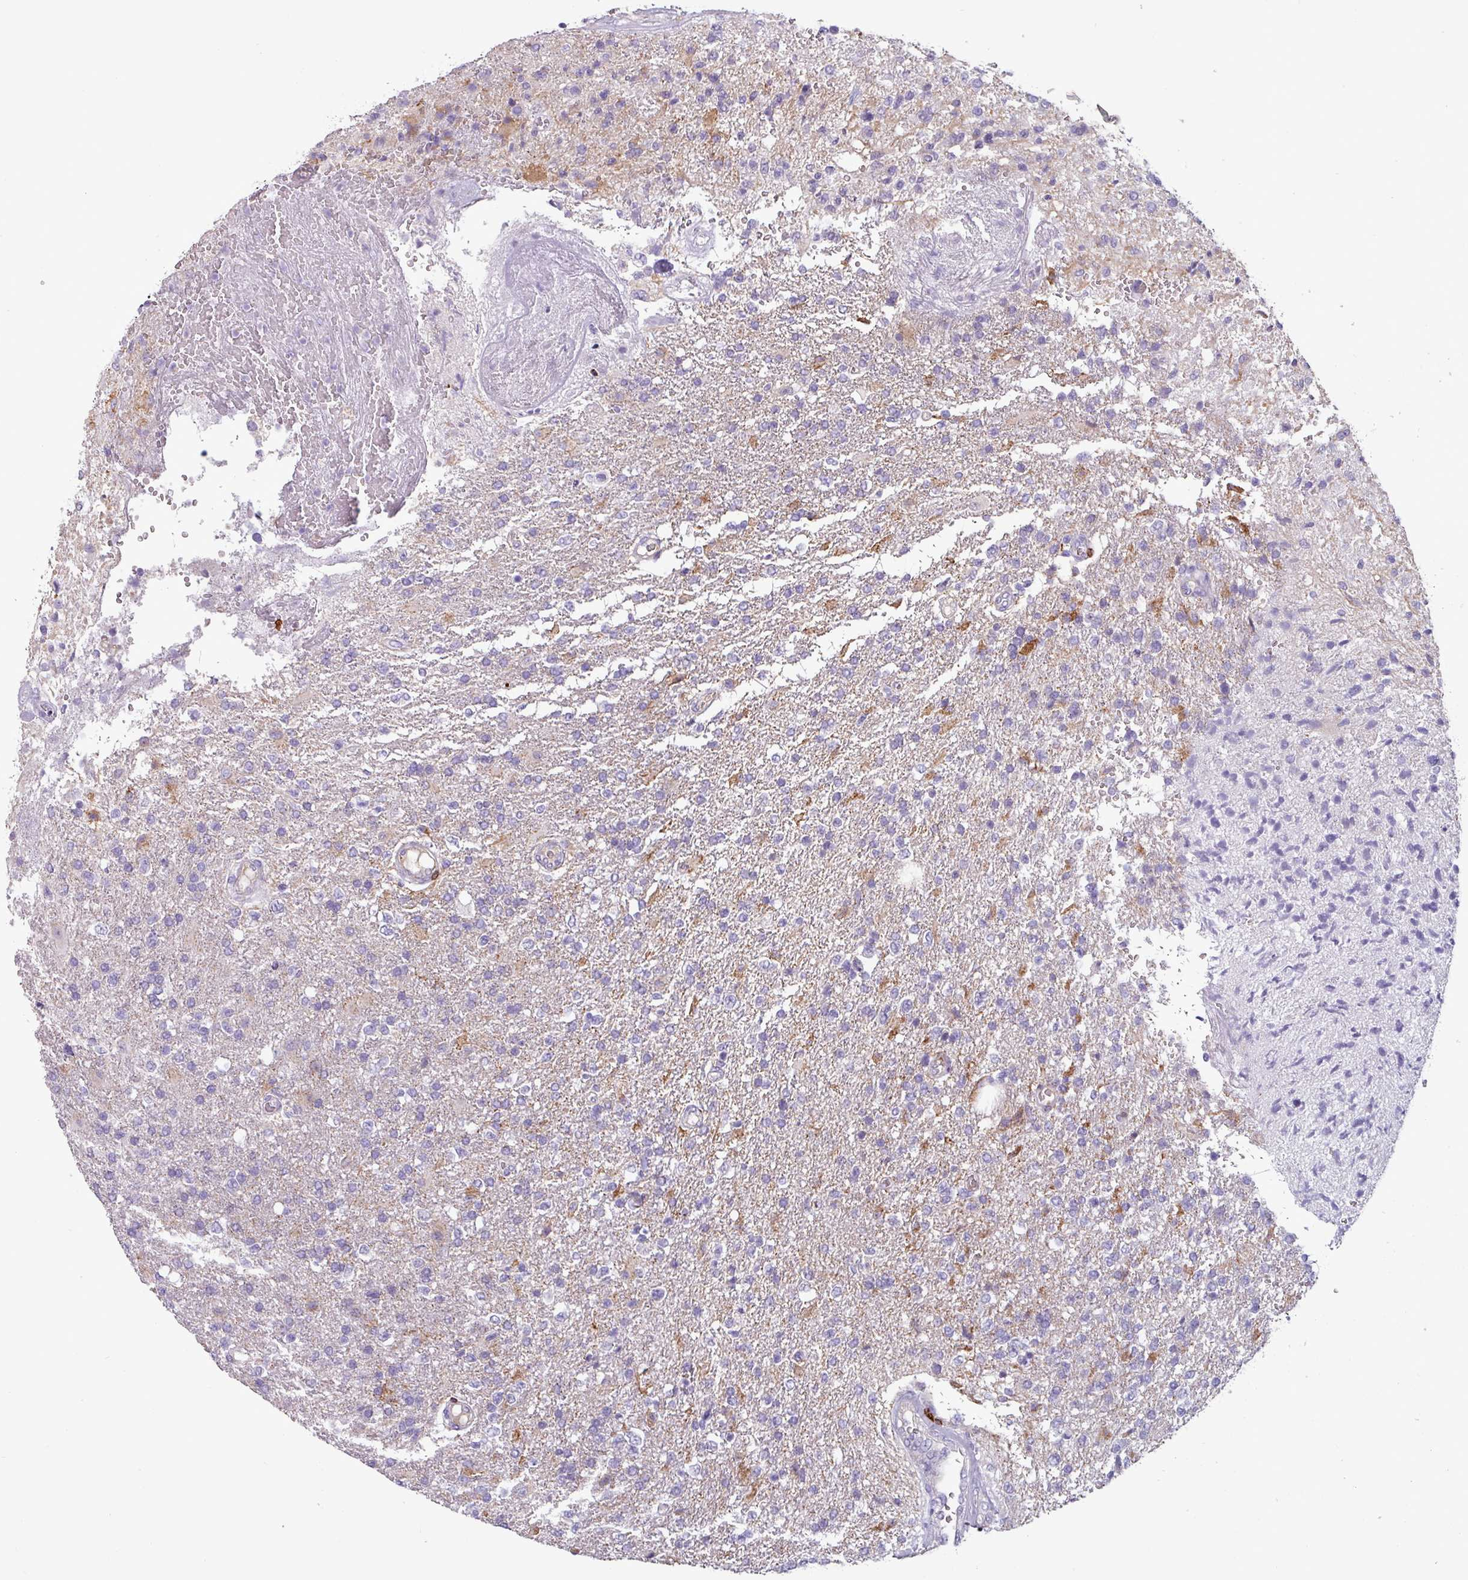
{"staining": {"intensity": "negative", "quantity": "none", "location": "none"}, "tissue": "glioma", "cell_type": "Tumor cells", "image_type": "cancer", "snomed": [{"axis": "morphology", "description": "Glioma, malignant, High grade"}, {"axis": "topography", "description": "Brain"}], "caption": "Tumor cells show no significant expression in malignant high-grade glioma.", "gene": "CD8A", "patient": {"sex": "male", "age": 56}}